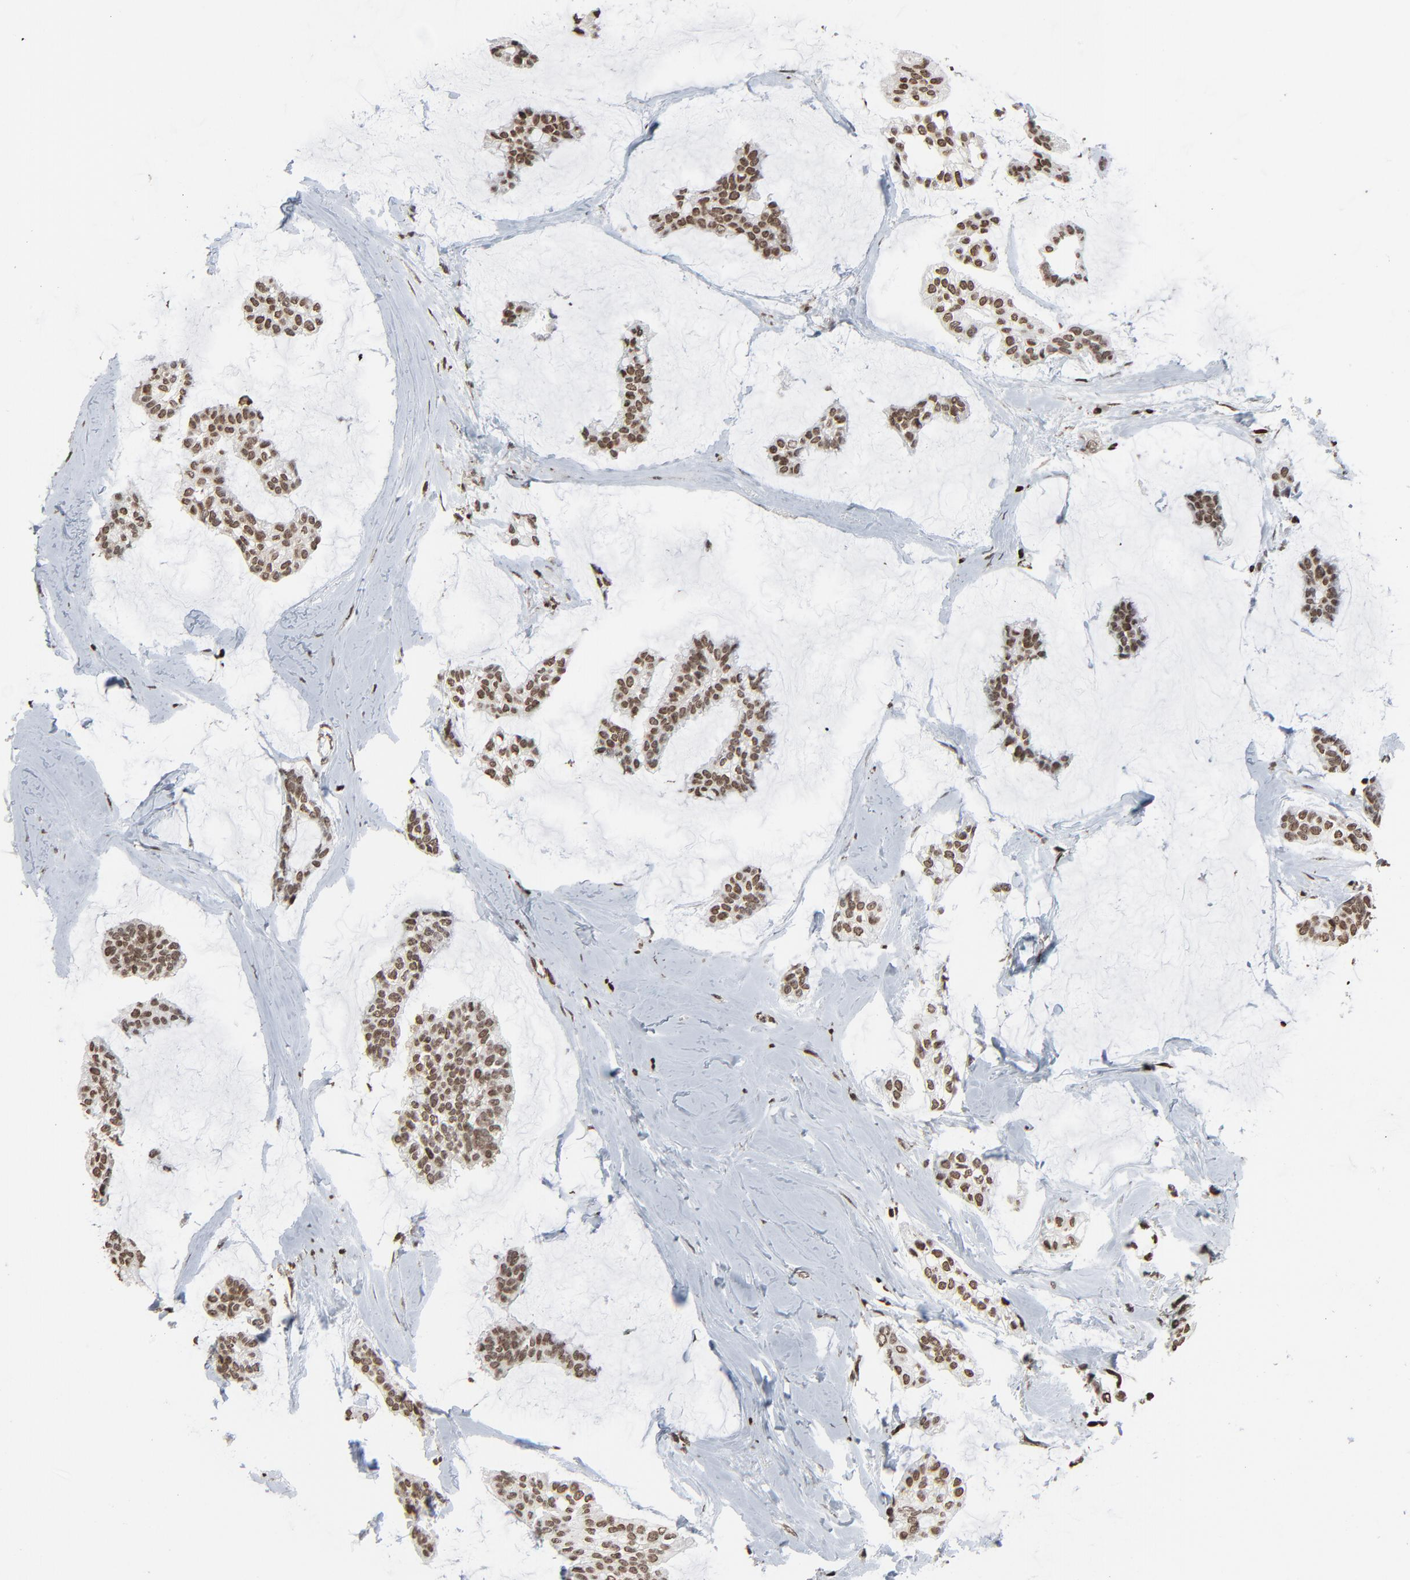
{"staining": {"intensity": "moderate", "quantity": ">75%", "location": "nuclear"}, "tissue": "breast cancer", "cell_type": "Tumor cells", "image_type": "cancer", "snomed": [{"axis": "morphology", "description": "Duct carcinoma"}, {"axis": "topography", "description": "Breast"}], "caption": "Immunohistochemistry (IHC) micrograph of neoplastic tissue: breast cancer (infiltrating ductal carcinoma) stained using immunohistochemistry (IHC) reveals medium levels of moderate protein expression localized specifically in the nuclear of tumor cells, appearing as a nuclear brown color.", "gene": "RPS6KA3", "patient": {"sex": "female", "age": 93}}